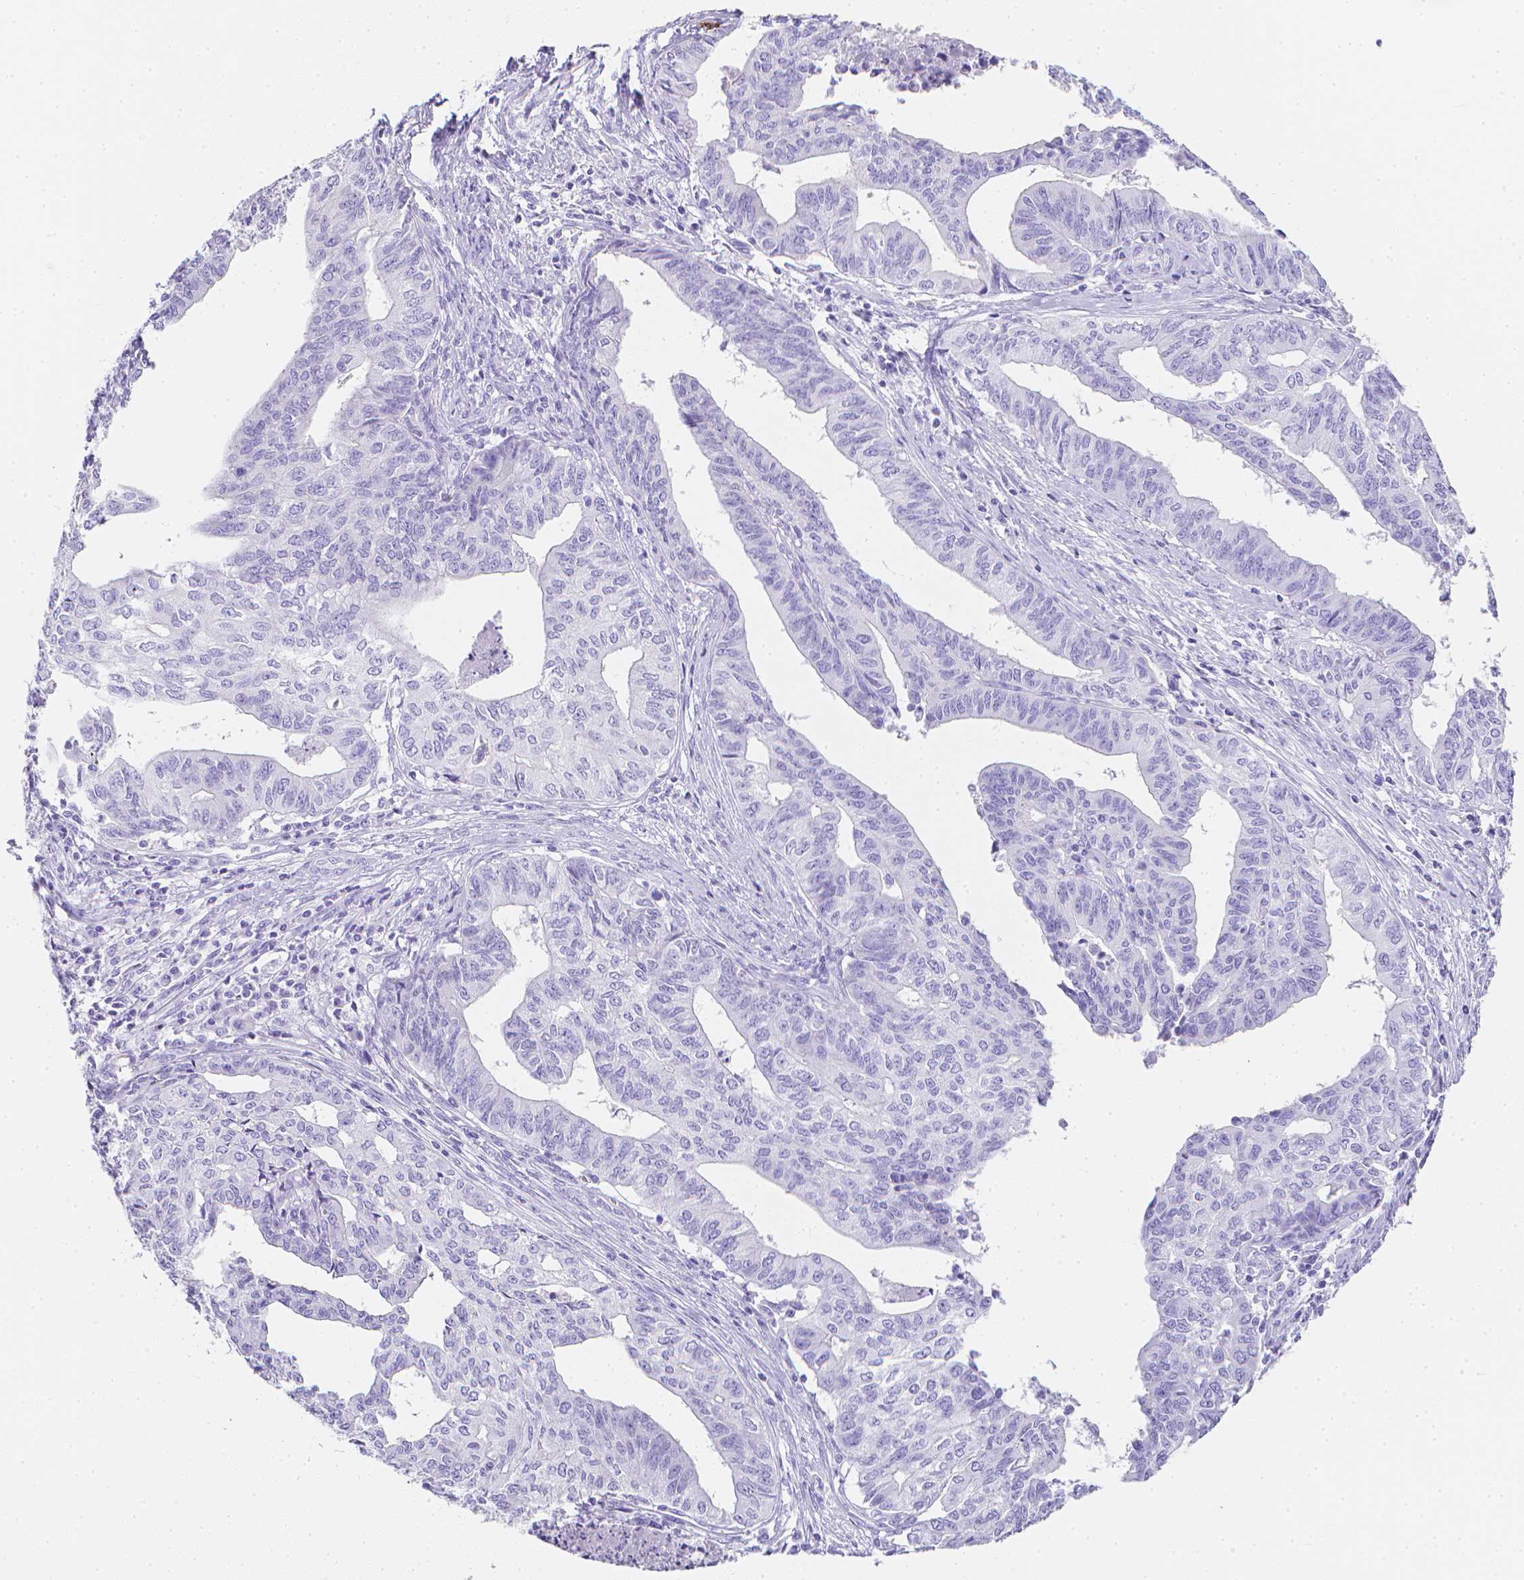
{"staining": {"intensity": "negative", "quantity": "none", "location": "none"}, "tissue": "endometrial cancer", "cell_type": "Tumor cells", "image_type": "cancer", "snomed": [{"axis": "morphology", "description": "Adenocarcinoma, NOS"}, {"axis": "topography", "description": "Endometrium"}], "caption": "The micrograph displays no staining of tumor cells in endometrial cancer (adenocarcinoma). (Stains: DAB immunohistochemistry (IHC) with hematoxylin counter stain, Microscopy: brightfield microscopy at high magnification).", "gene": "LGALS4", "patient": {"sex": "female", "age": 65}}